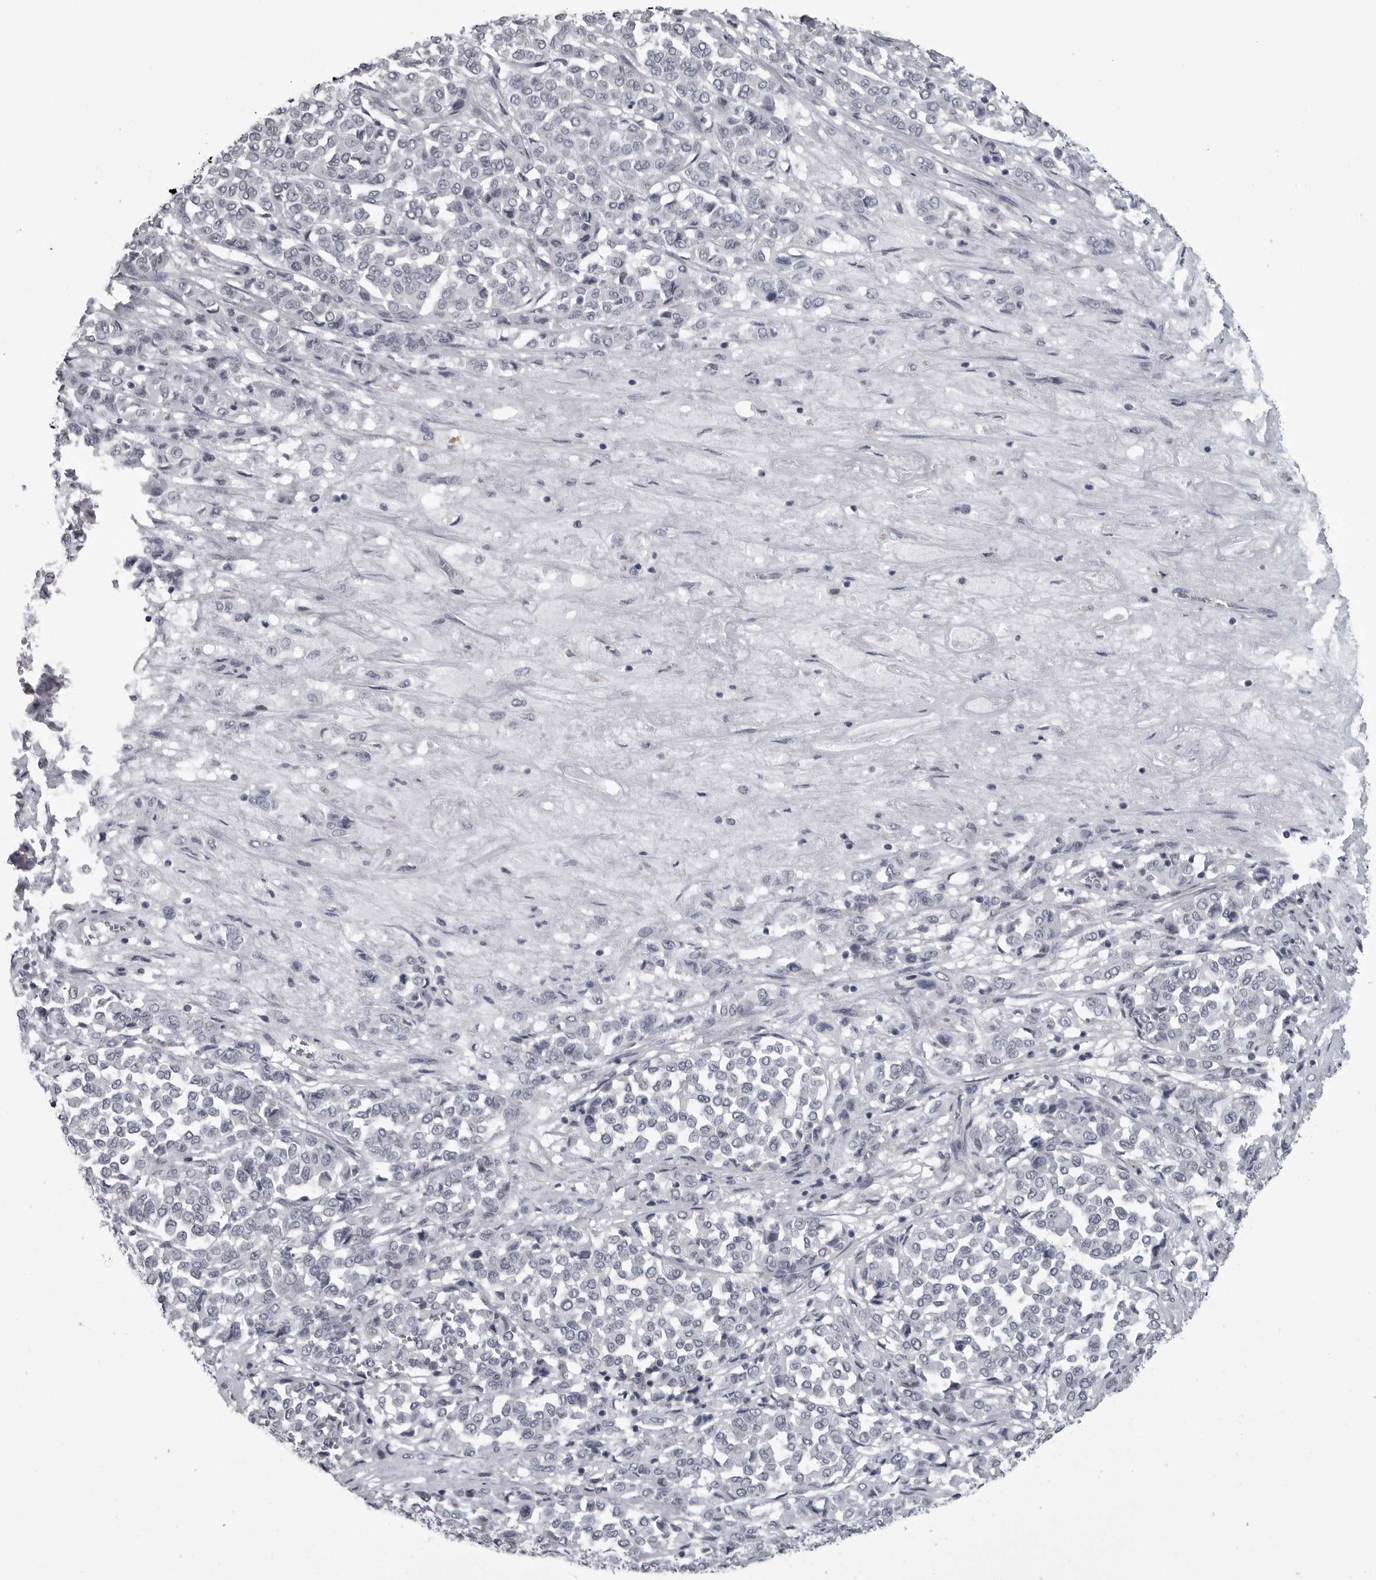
{"staining": {"intensity": "negative", "quantity": "none", "location": "none"}, "tissue": "melanoma", "cell_type": "Tumor cells", "image_type": "cancer", "snomed": [{"axis": "morphology", "description": "Malignant melanoma, Metastatic site"}, {"axis": "topography", "description": "Pancreas"}], "caption": "Protein analysis of melanoma reveals no significant positivity in tumor cells.", "gene": "LYSMD1", "patient": {"sex": "female", "age": 30}}